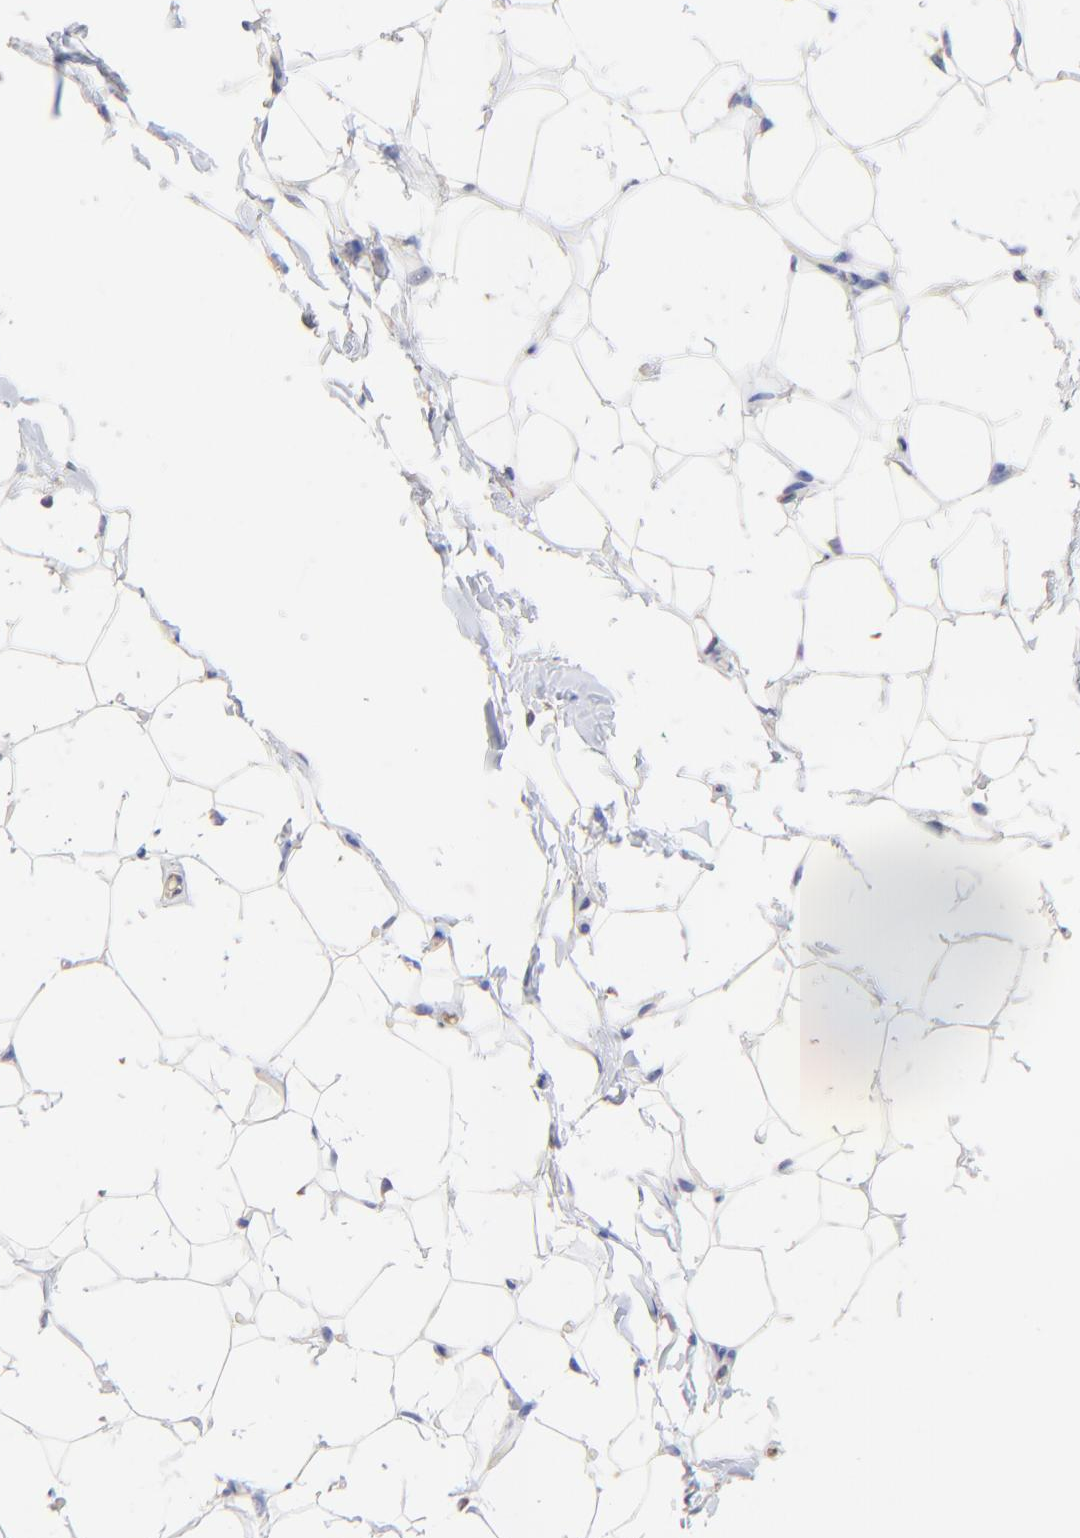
{"staining": {"intensity": "negative", "quantity": "none", "location": "none"}, "tissue": "adipose tissue", "cell_type": "Adipocytes", "image_type": "normal", "snomed": [{"axis": "morphology", "description": "Normal tissue, NOS"}, {"axis": "topography", "description": "Soft tissue"}], "caption": "A histopathology image of human adipose tissue is negative for staining in adipocytes.", "gene": "SLC44A2", "patient": {"sex": "male", "age": 26}}